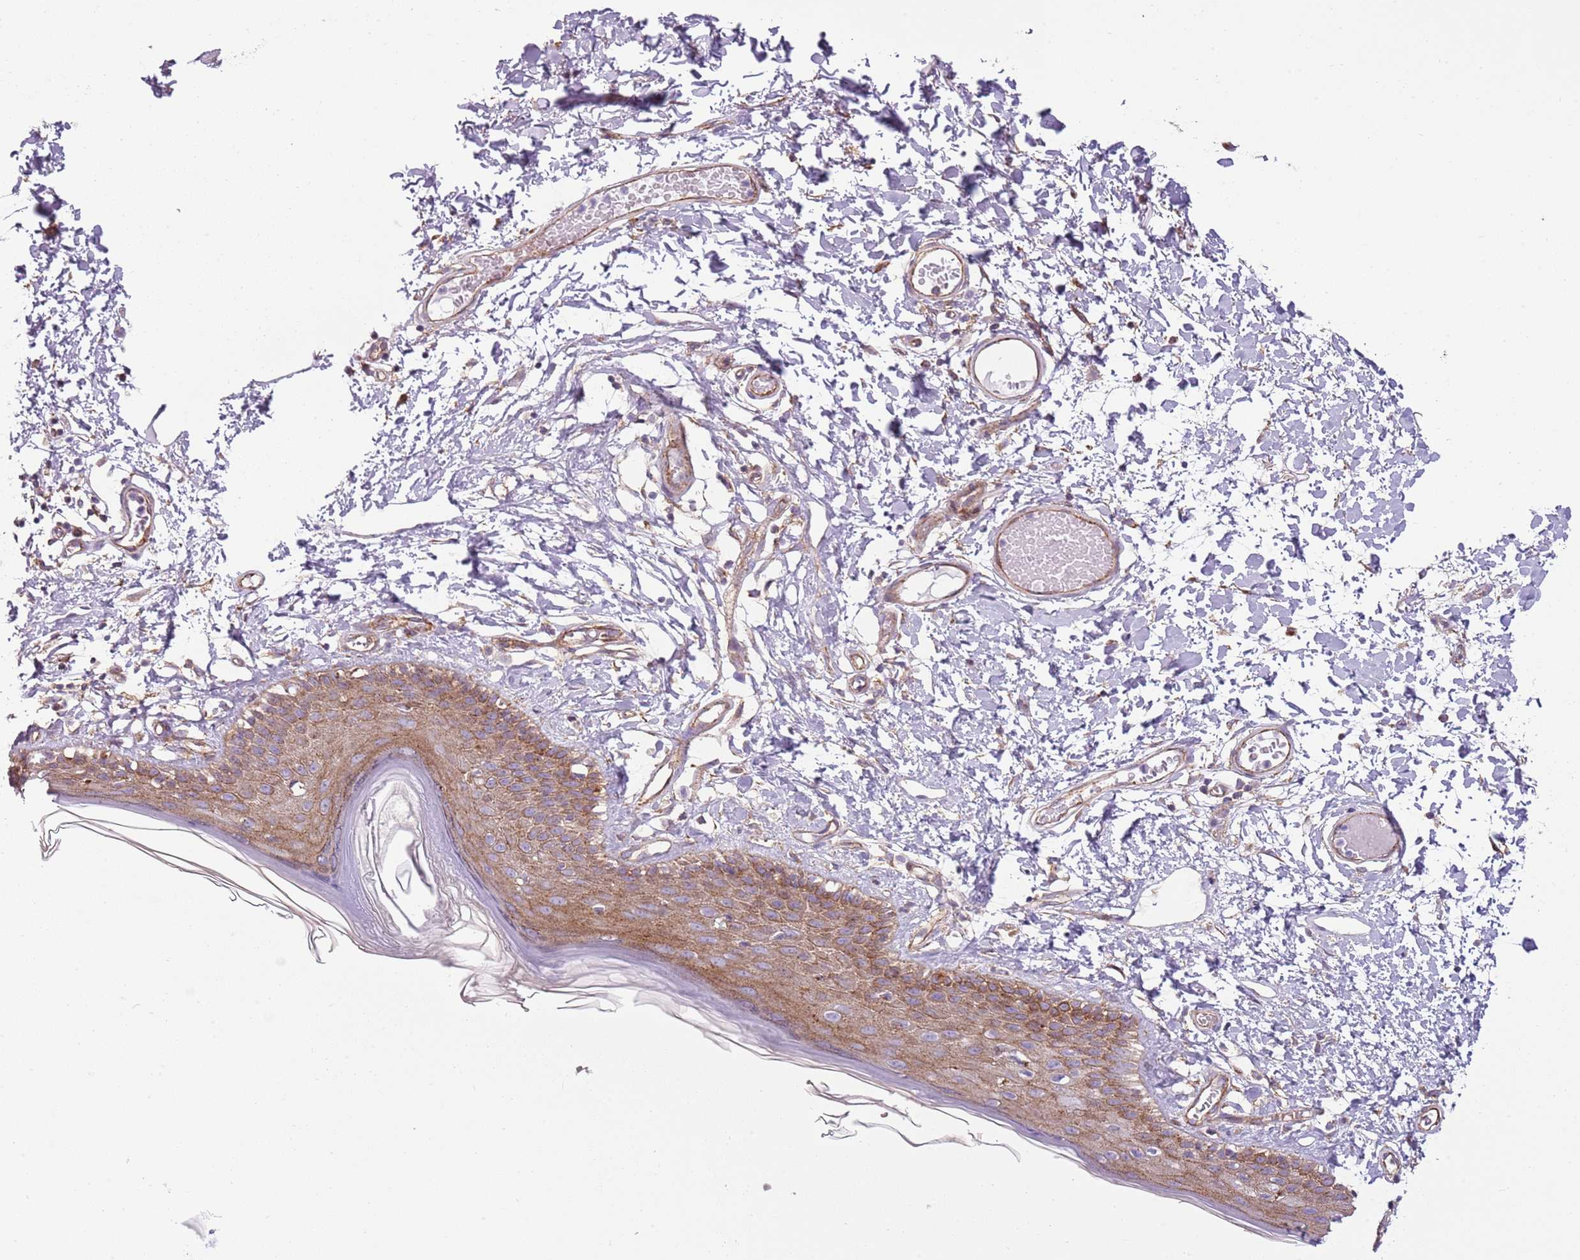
{"staining": {"intensity": "strong", "quantity": ">75%", "location": "cytoplasmic/membranous"}, "tissue": "skin", "cell_type": "Epidermal cells", "image_type": "normal", "snomed": [{"axis": "morphology", "description": "Normal tissue, NOS"}, {"axis": "topography", "description": "Adipose tissue"}, {"axis": "topography", "description": "Vascular tissue"}, {"axis": "topography", "description": "Vulva"}, {"axis": "topography", "description": "Peripheral nerve tissue"}], "caption": "DAB (3,3'-diaminobenzidine) immunohistochemical staining of normal skin exhibits strong cytoplasmic/membranous protein expression in approximately >75% of epidermal cells.", "gene": "SNX1", "patient": {"sex": "female", "age": 86}}